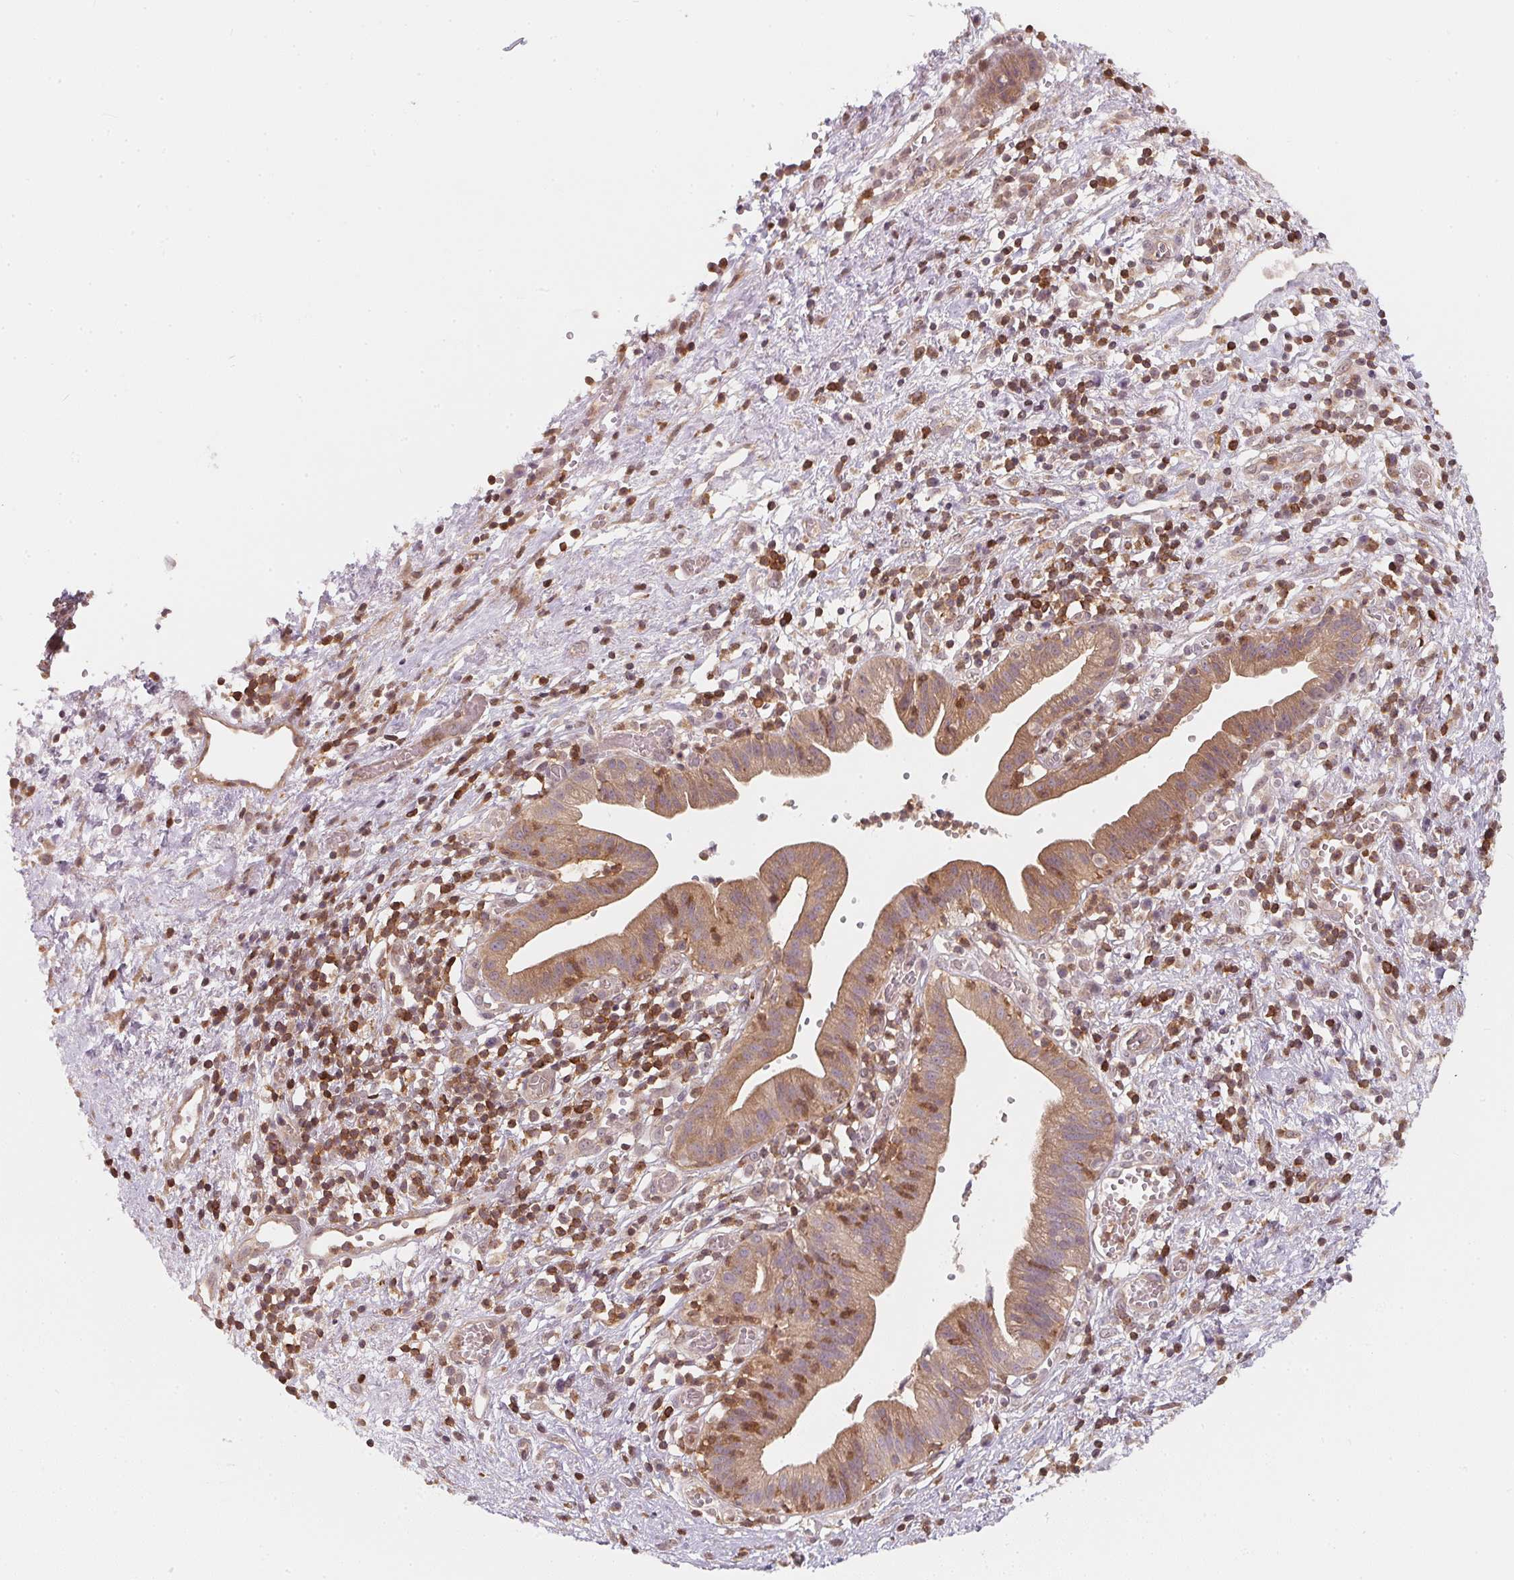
{"staining": {"intensity": "weak", "quantity": "25%-75%", "location": "cytoplasmic/membranous"}, "tissue": "pancreatic cancer", "cell_type": "Tumor cells", "image_type": "cancer", "snomed": [{"axis": "morphology", "description": "Adenocarcinoma, NOS"}, {"axis": "topography", "description": "Pancreas"}], "caption": "The photomicrograph reveals staining of pancreatic adenocarcinoma, revealing weak cytoplasmic/membranous protein staining (brown color) within tumor cells.", "gene": "ANKRD13A", "patient": {"sex": "female", "age": 73}}